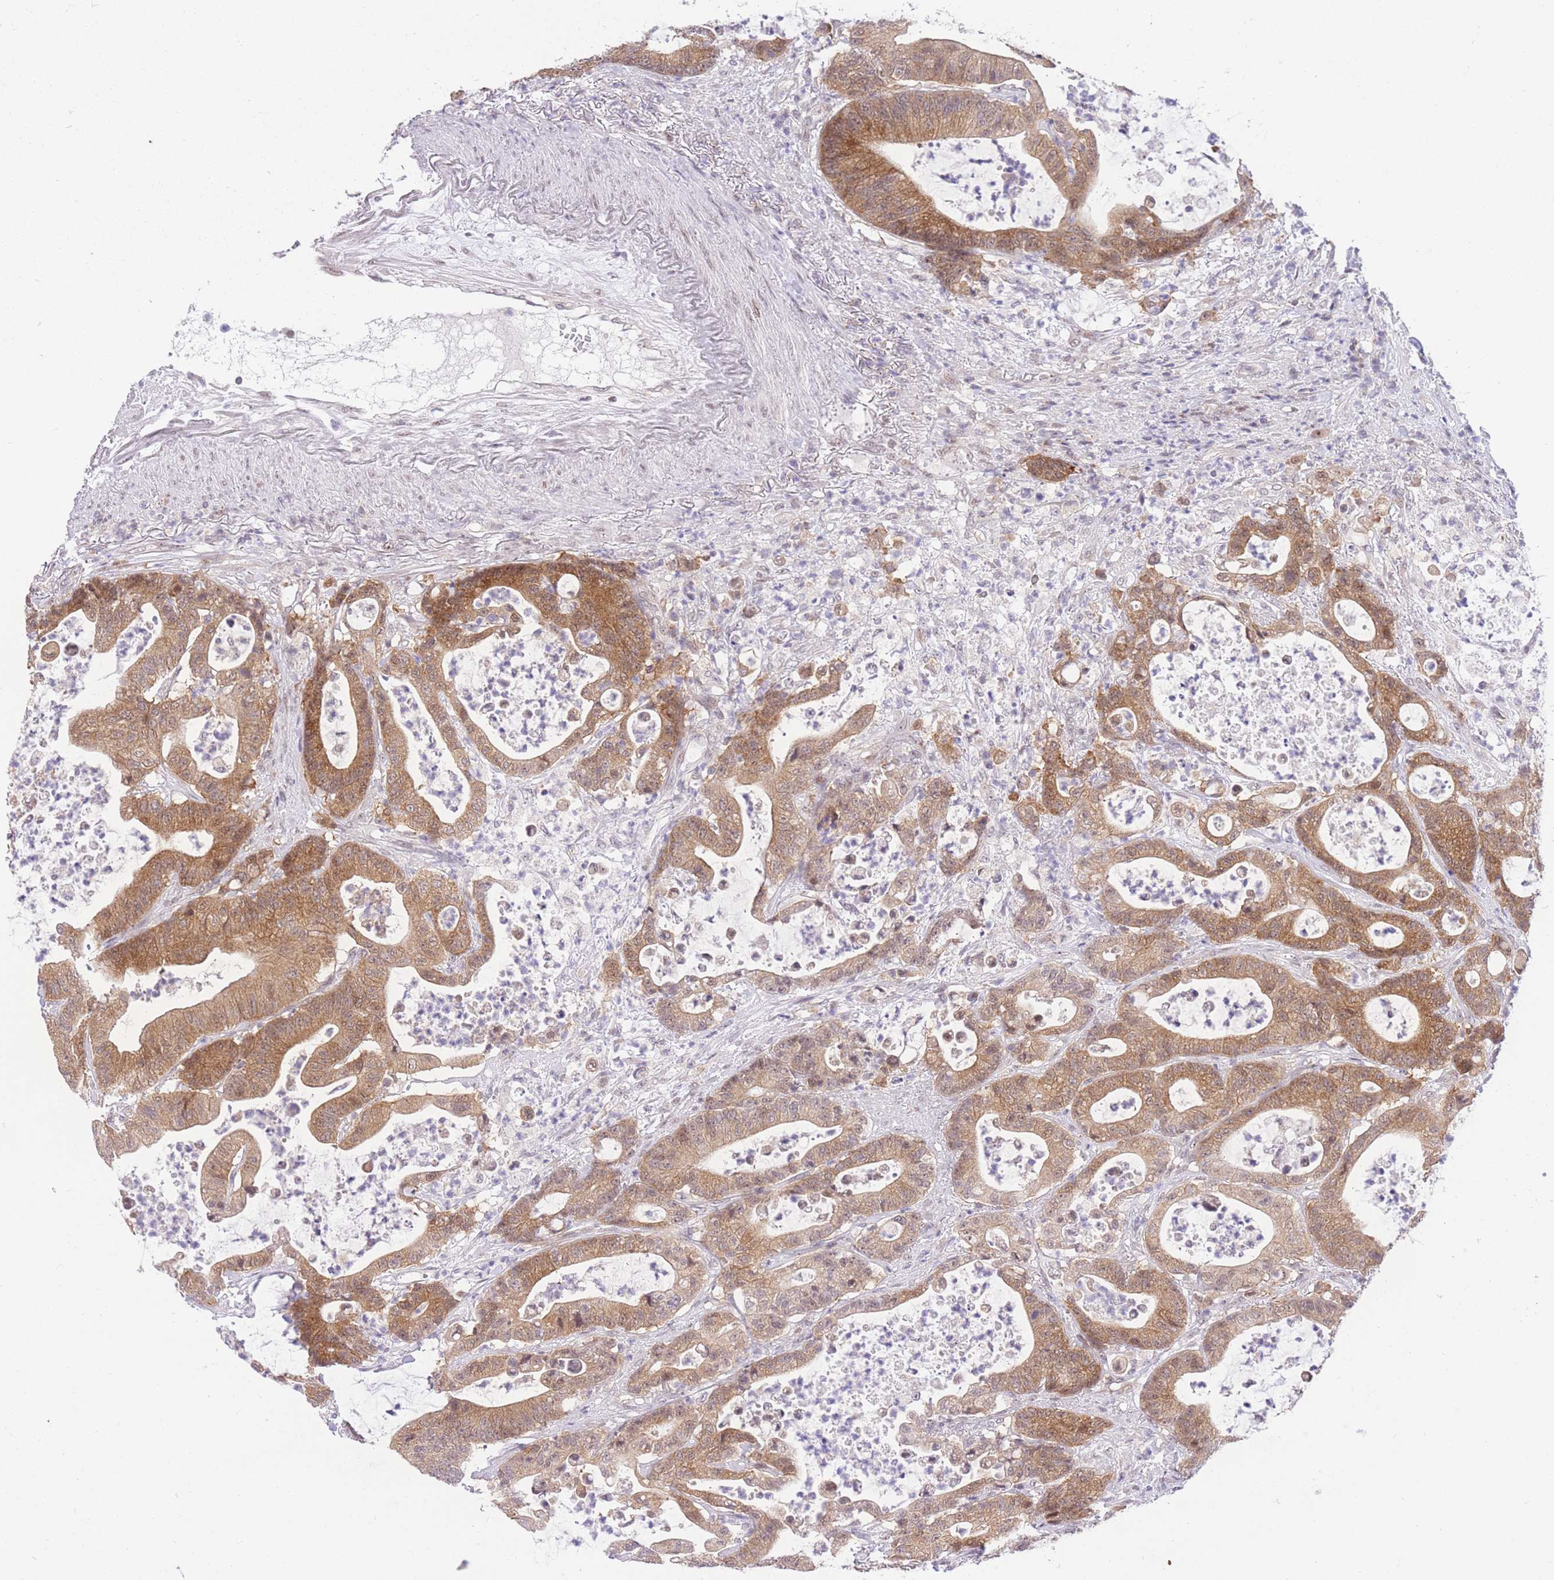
{"staining": {"intensity": "moderate", "quantity": ">75%", "location": "cytoplasmic/membranous"}, "tissue": "colorectal cancer", "cell_type": "Tumor cells", "image_type": "cancer", "snomed": [{"axis": "morphology", "description": "Adenocarcinoma, NOS"}, {"axis": "topography", "description": "Colon"}], "caption": "Immunohistochemistry micrograph of neoplastic tissue: human colorectal cancer (adenocarcinoma) stained using immunohistochemistry displays medium levels of moderate protein expression localized specifically in the cytoplasmic/membranous of tumor cells, appearing as a cytoplasmic/membranous brown color.", "gene": "STK39", "patient": {"sex": "female", "age": 84}}